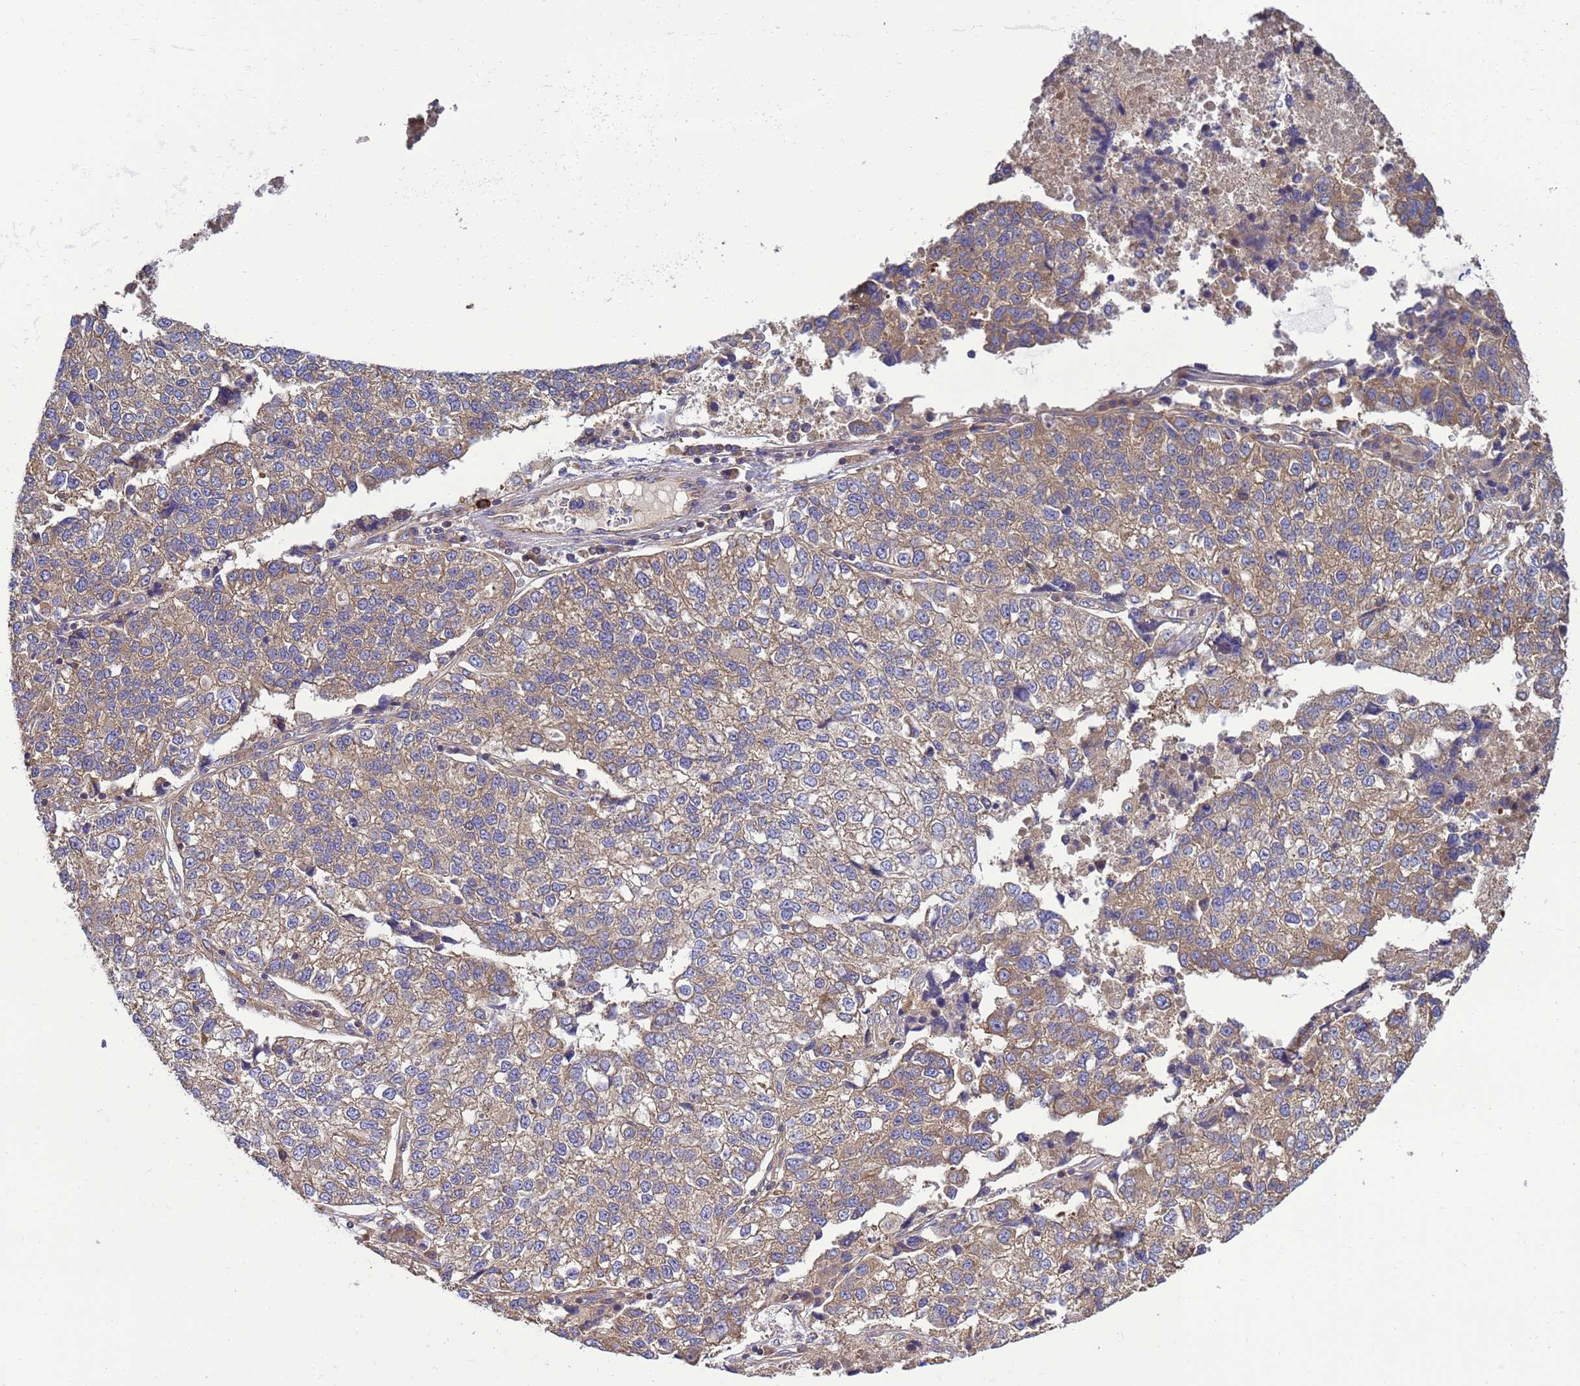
{"staining": {"intensity": "moderate", "quantity": ">75%", "location": "cytoplasmic/membranous"}, "tissue": "lung cancer", "cell_type": "Tumor cells", "image_type": "cancer", "snomed": [{"axis": "morphology", "description": "Adenocarcinoma, NOS"}, {"axis": "topography", "description": "Lung"}], "caption": "Approximately >75% of tumor cells in human lung adenocarcinoma reveal moderate cytoplasmic/membranous protein positivity as visualized by brown immunohistochemical staining.", "gene": "BECN1", "patient": {"sex": "male", "age": 49}}